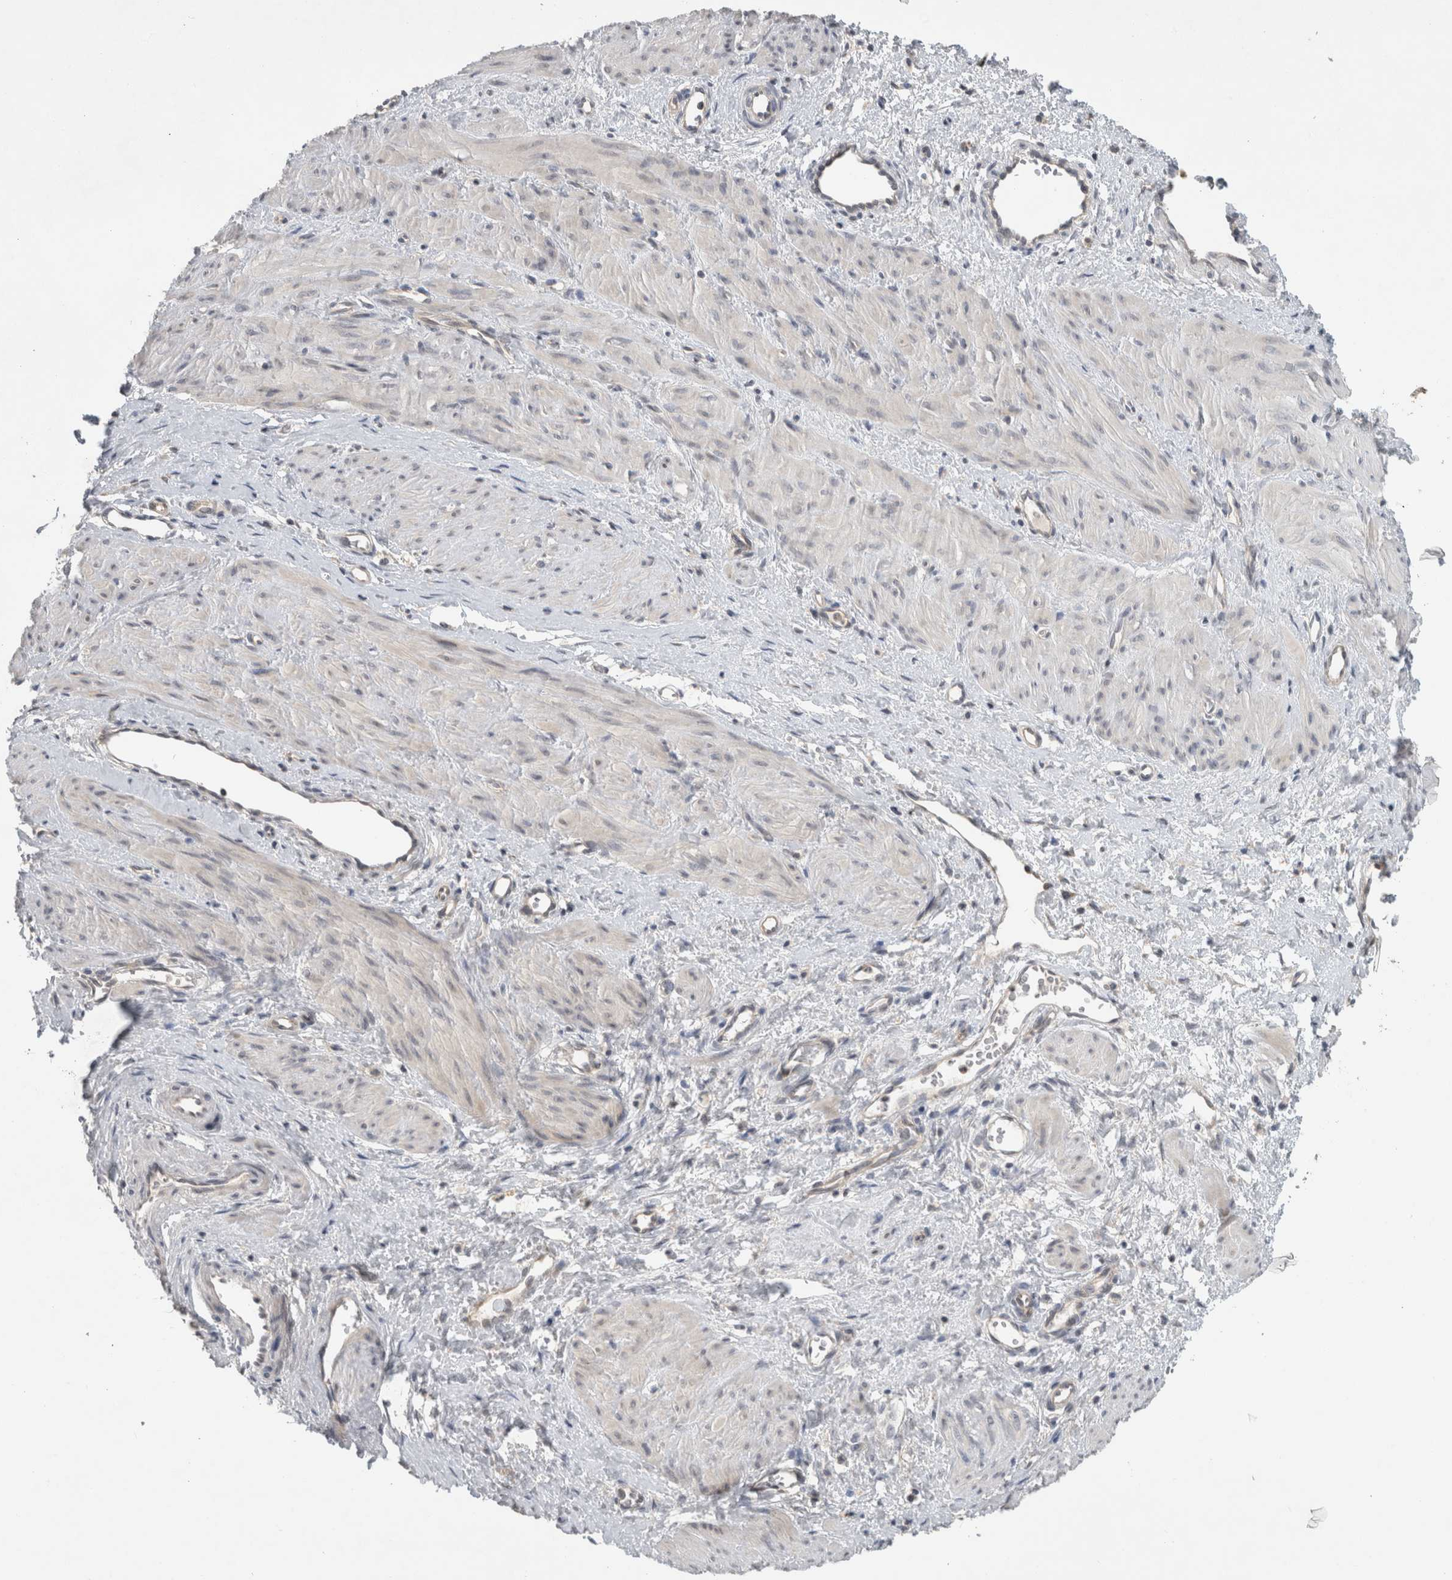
{"staining": {"intensity": "negative", "quantity": "none", "location": "none"}, "tissue": "smooth muscle", "cell_type": "Smooth muscle cells", "image_type": "normal", "snomed": [{"axis": "morphology", "description": "Normal tissue, NOS"}, {"axis": "topography", "description": "Endometrium"}], "caption": "Immunohistochemical staining of unremarkable smooth muscle displays no significant positivity in smooth muscle cells. (Stains: DAB (3,3'-diaminobenzidine) IHC with hematoxylin counter stain, Microscopy: brightfield microscopy at high magnification).", "gene": "AASDHPPT", "patient": {"sex": "female", "age": 33}}